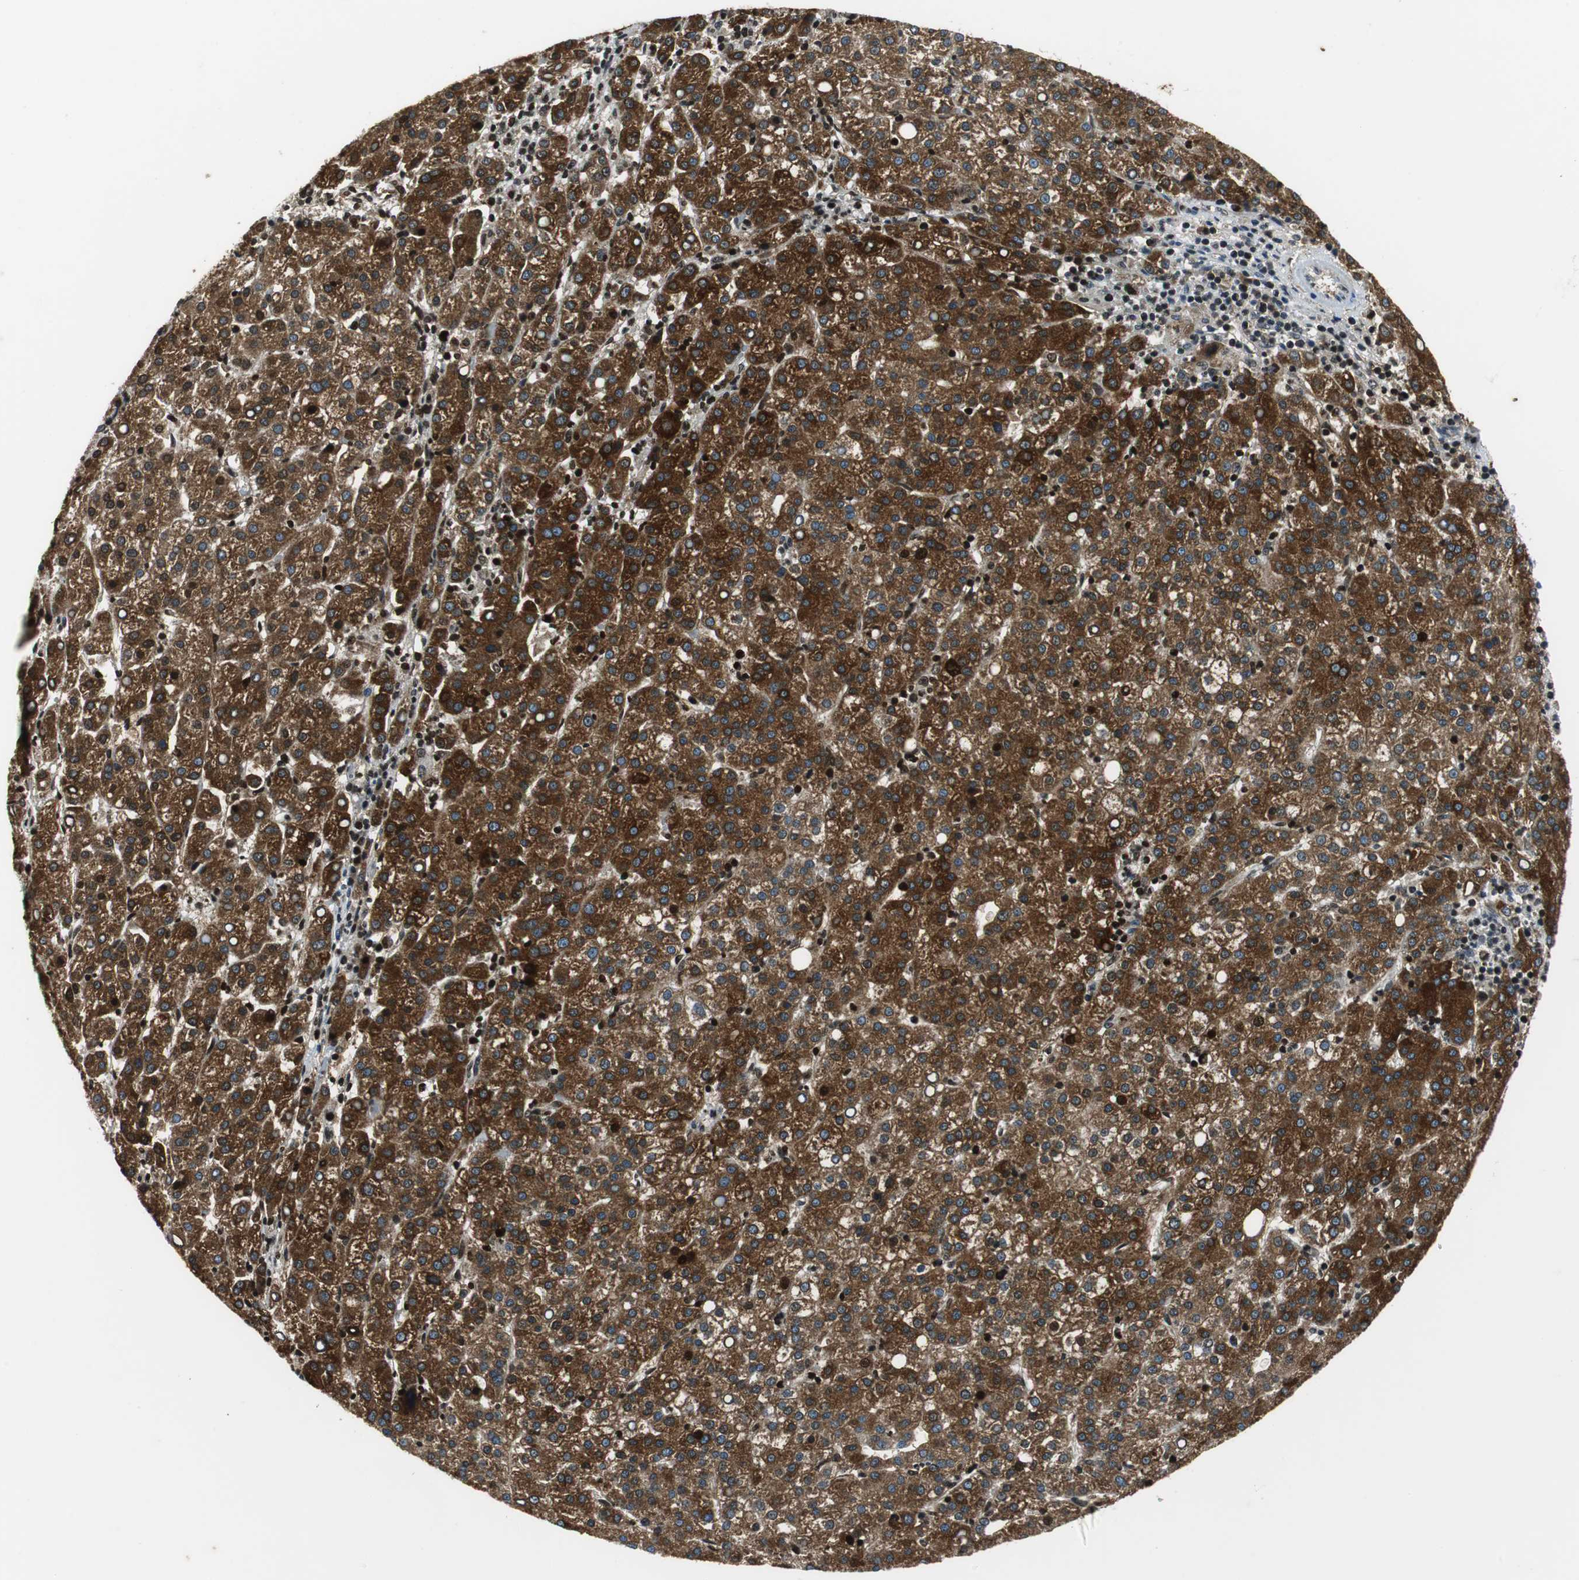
{"staining": {"intensity": "strong", "quantity": ">75%", "location": "cytoplasmic/membranous"}, "tissue": "liver cancer", "cell_type": "Tumor cells", "image_type": "cancer", "snomed": [{"axis": "morphology", "description": "Carcinoma, Hepatocellular, NOS"}, {"axis": "topography", "description": "Liver"}], "caption": "Protein expression analysis of liver cancer (hepatocellular carcinoma) reveals strong cytoplasmic/membranous staining in approximately >75% of tumor cells.", "gene": "ORM1", "patient": {"sex": "female", "age": 58}}